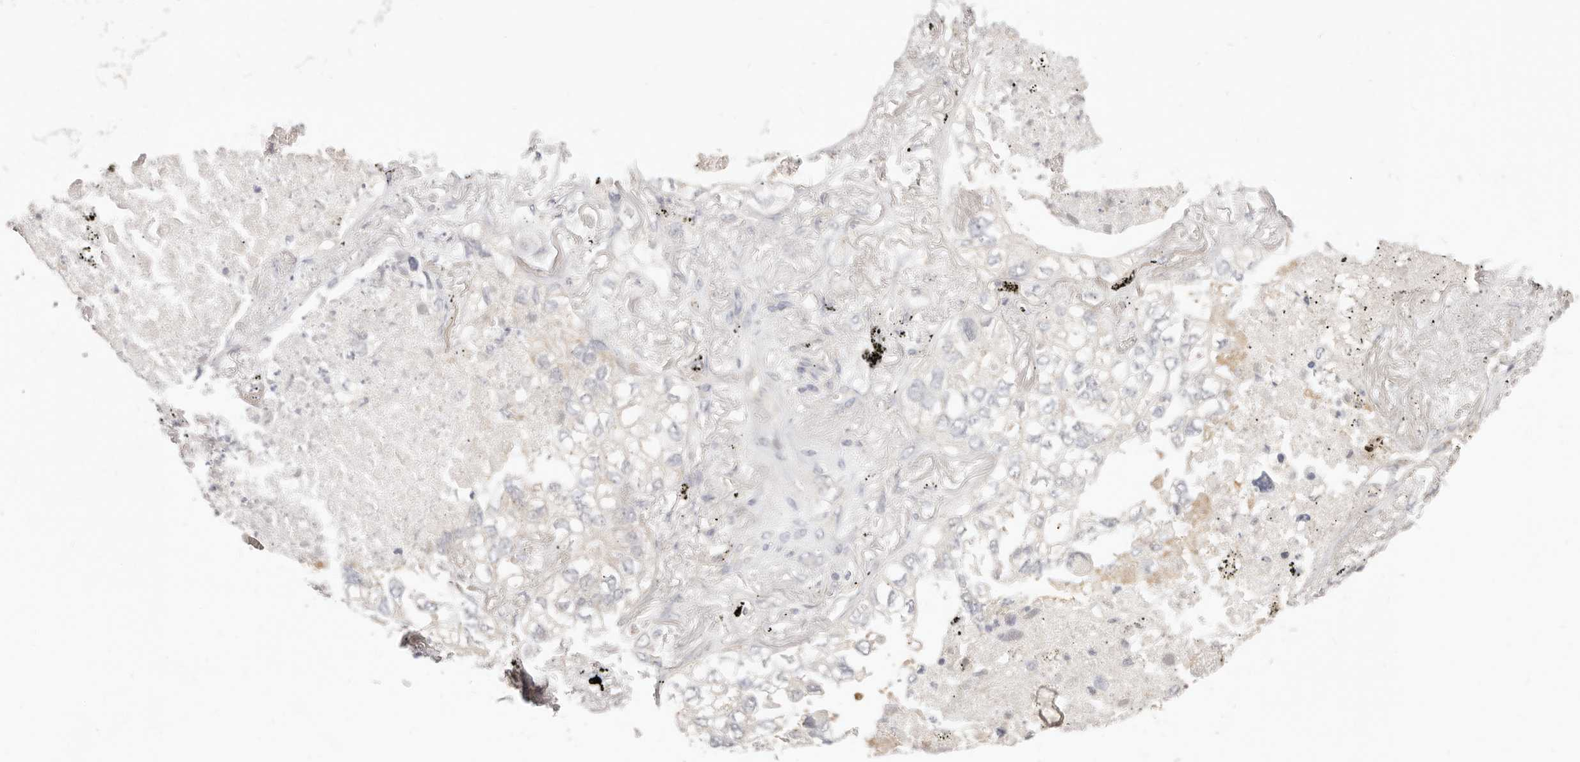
{"staining": {"intensity": "negative", "quantity": "none", "location": "none"}, "tissue": "lung cancer", "cell_type": "Tumor cells", "image_type": "cancer", "snomed": [{"axis": "morphology", "description": "Adenocarcinoma, NOS"}, {"axis": "topography", "description": "Lung"}], "caption": "Lung adenocarcinoma was stained to show a protein in brown. There is no significant expression in tumor cells. Brightfield microscopy of immunohistochemistry stained with DAB (3,3'-diaminobenzidine) (brown) and hematoxylin (blue), captured at high magnification.", "gene": "DTNBP1", "patient": {"sex": "male", "age": 65}}